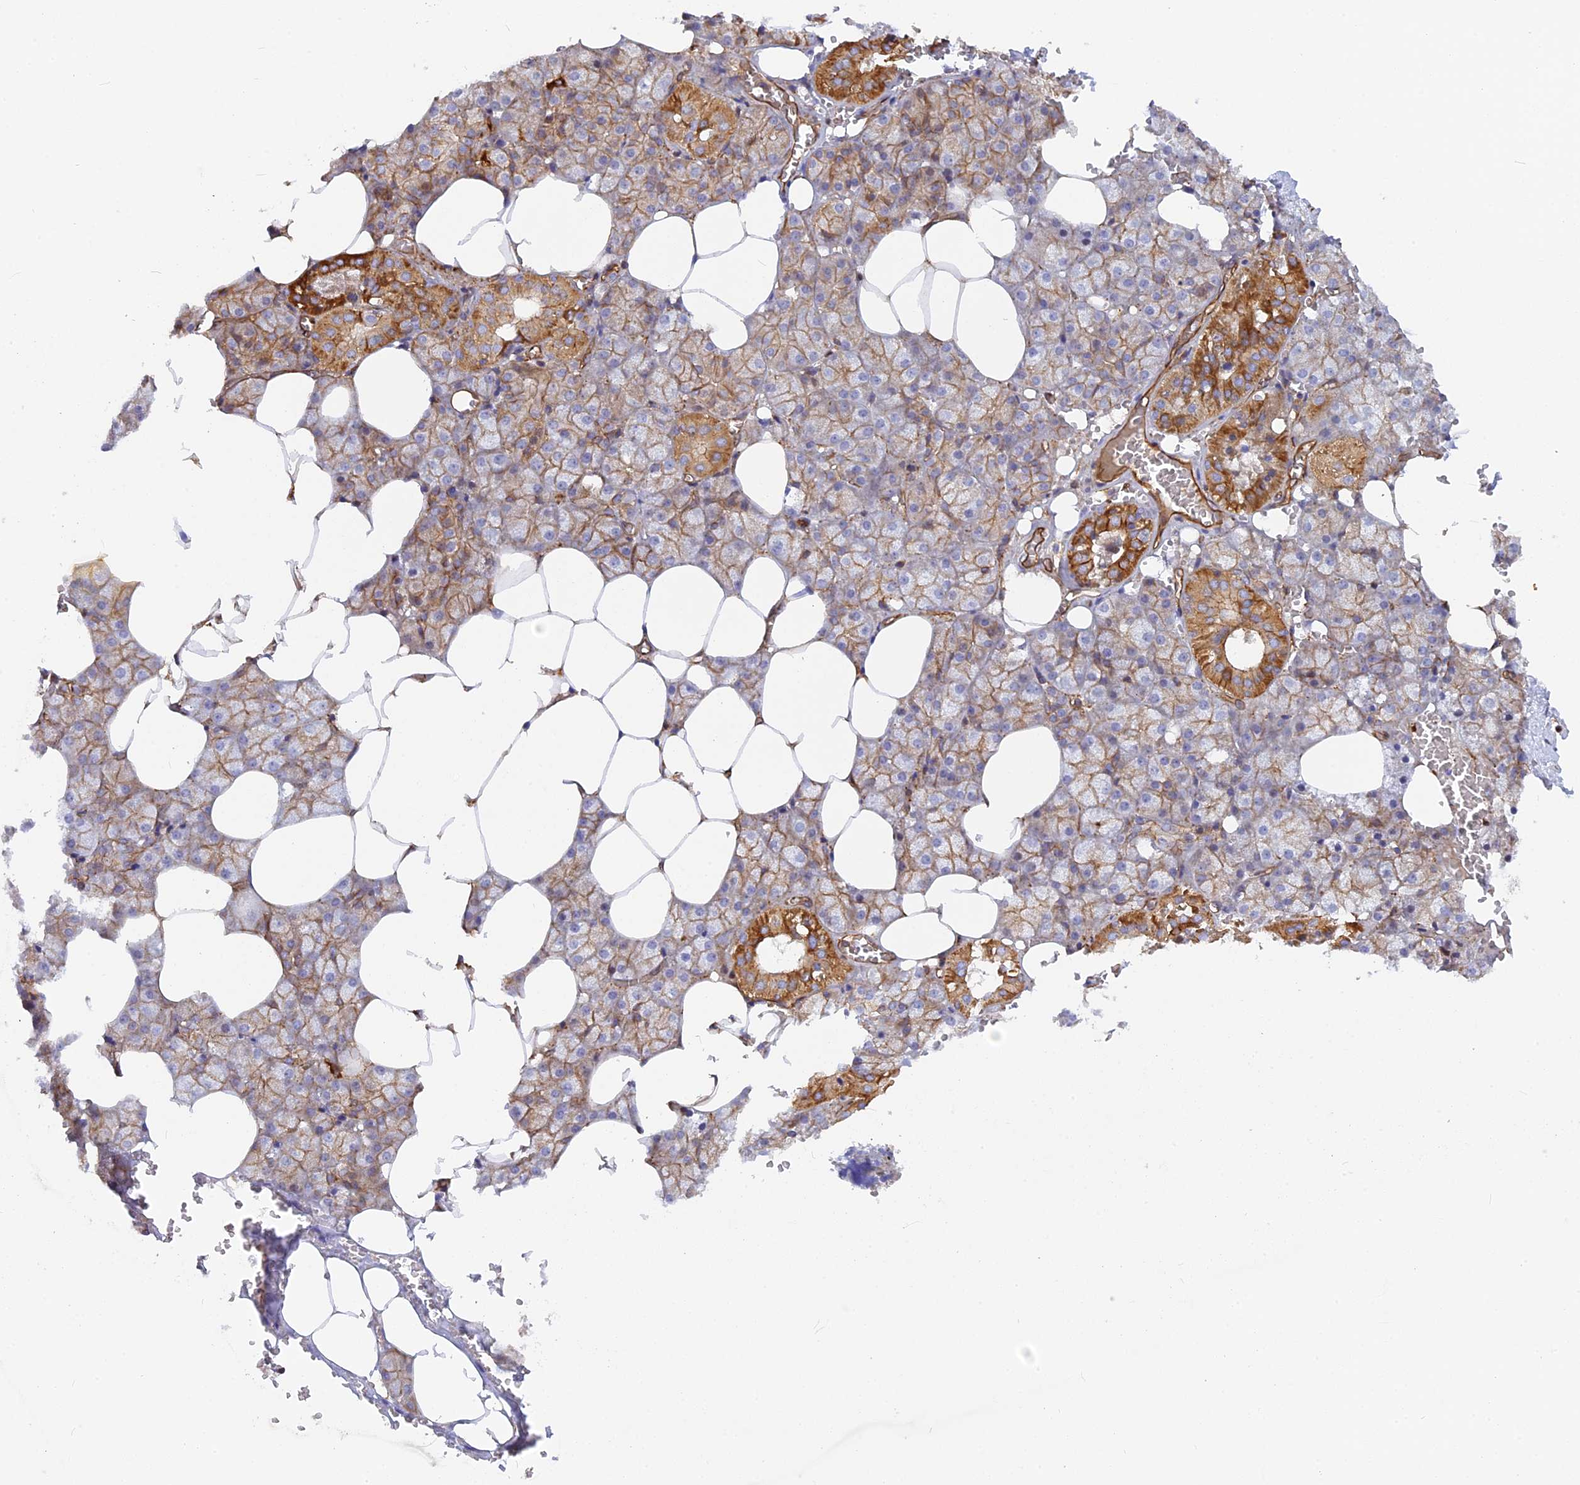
{"staining": {"intensity": "strong", "quantity": "25%-75%", "location": "cytoplasmic/membranous"}, "tissue": "salivary gland", "cell_type": "Glandular cells", "image_type": "normal", "snomed": [{"axis": "morphology", "description": "Normal tissue, NOS"}, {"axis": "topography", "description": "Salivary gland"}], "caption": "Glandular cells reveal strong cytoplasmic/membranous staining in about 25%-75% of cells in benign salivary gland. (DAB (3,3'-diaminobenzidine) IHC with brightfield microscopy, high magnification).", "gene": "CNBD2", "patient": {"sex": "male", "age": 62}}